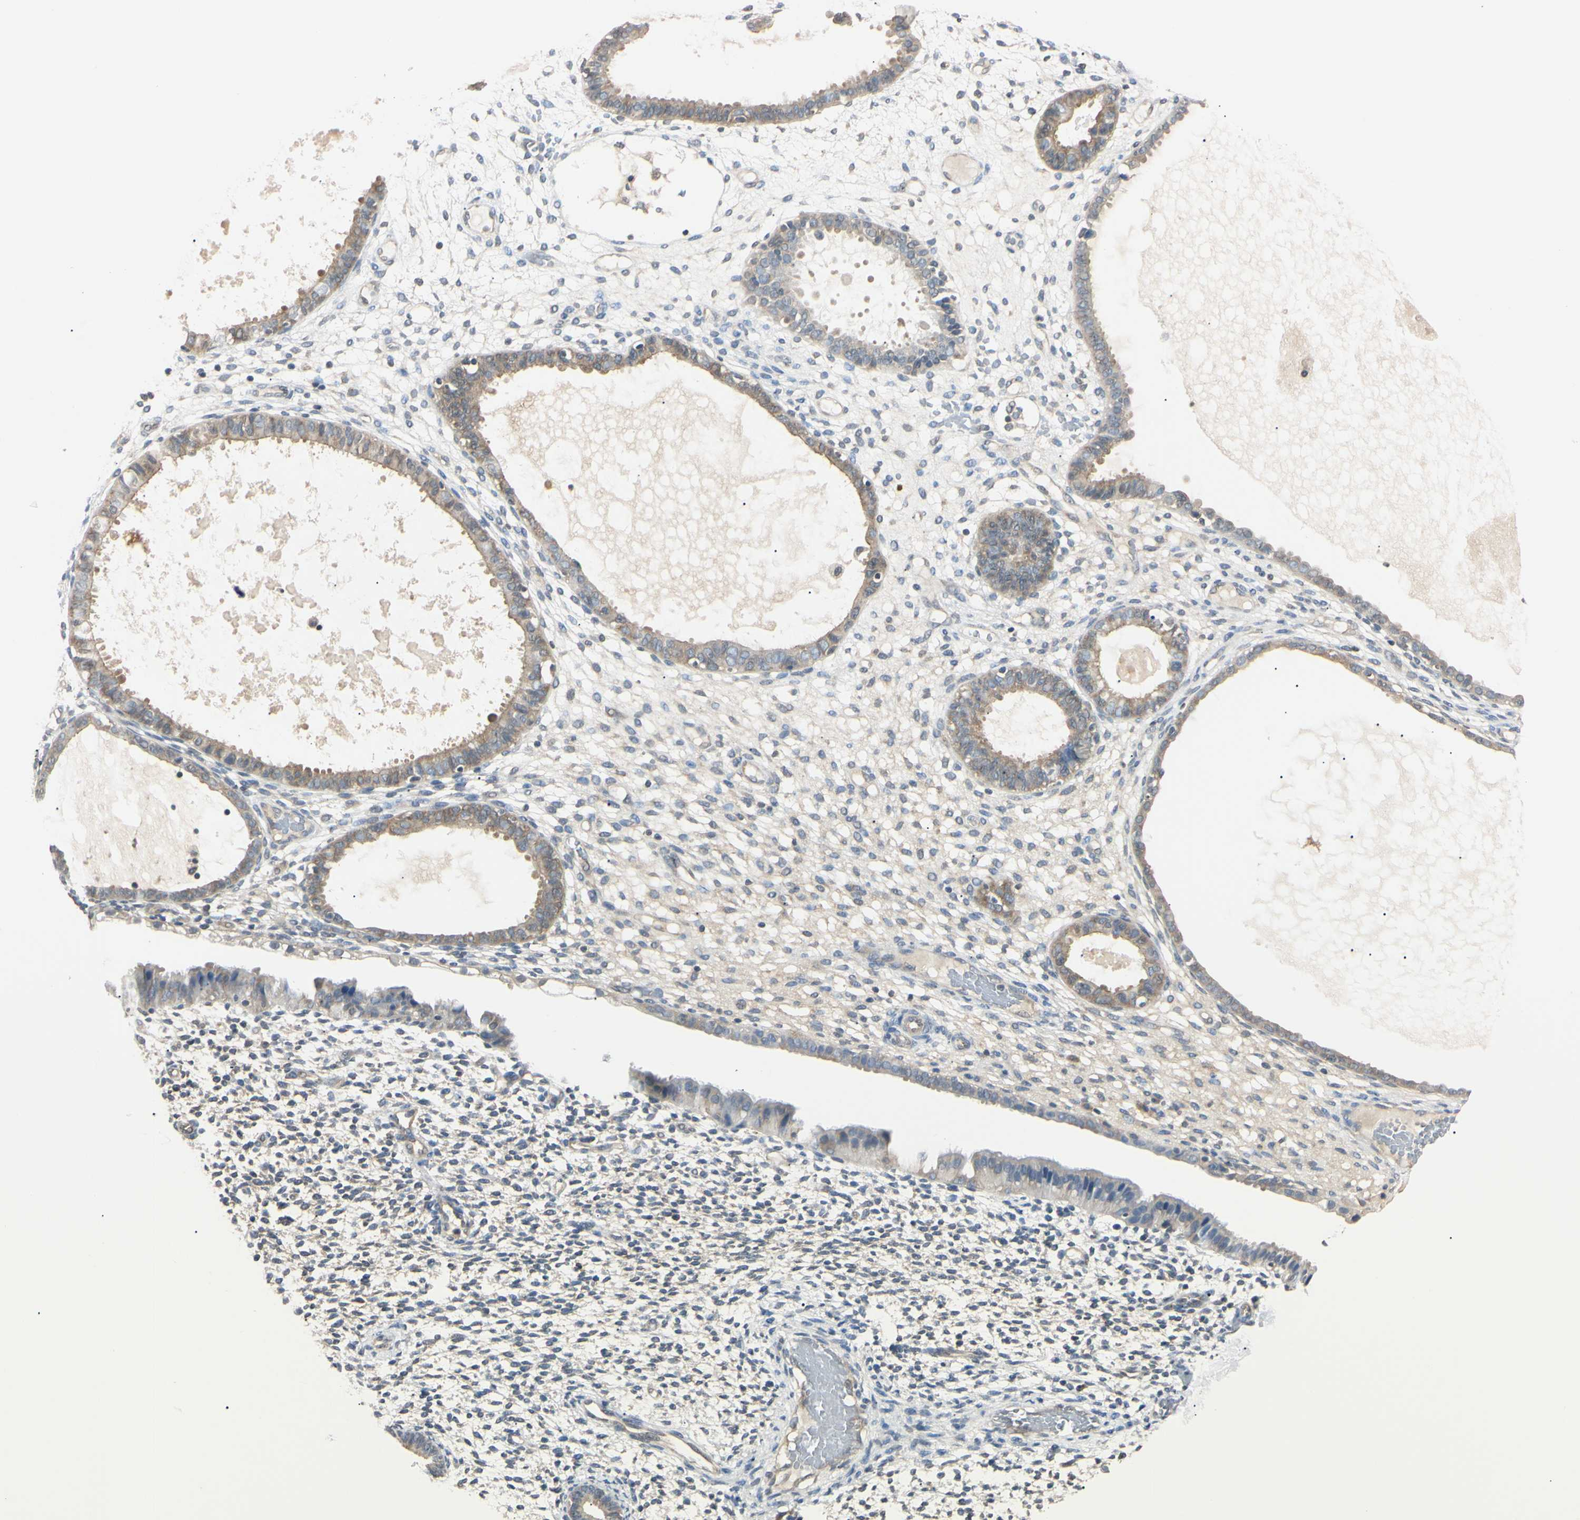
{"staining": {"intensity": "weak", "quantity": "<25%", "location": "cytoplasmic/membranous"}, "tissue": "endometrium", "cell_type": "Cells in endometrial stroma", "image_type": "normal", "snomed": [{"axis": "morphology", "description": "Normal tissue, NOS"}, {"axis": "topography", "description": "Endometrium"}], "caption": "A high-resolution photomicrograph shows IHC staining of unremarkable endometrium, which displays no significant staining in cells in endometrial stroma.", "gene": "EPN1", "patient": {"sex": "female", "age": 61}}